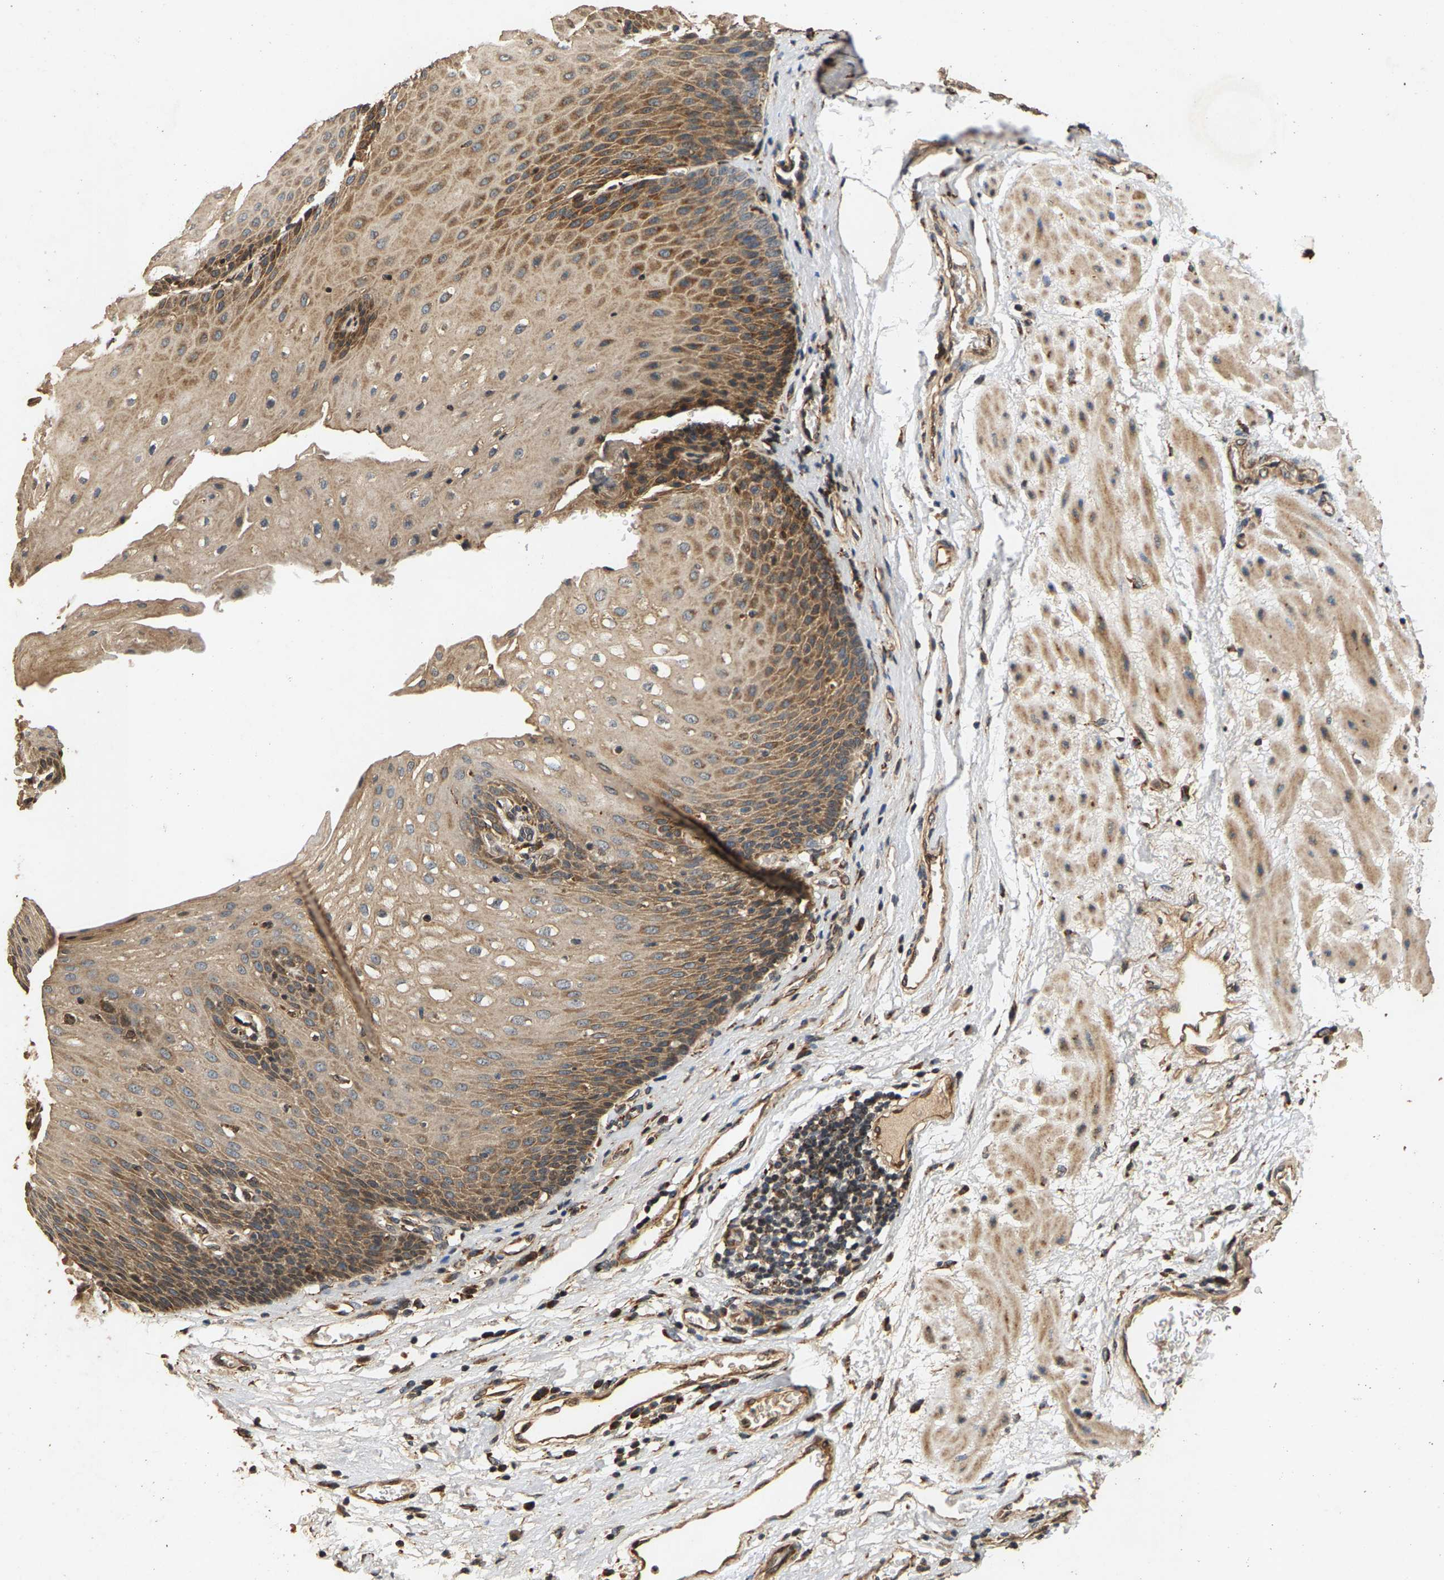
{"staining": {"intensity": "moderate", "quantity": ">75%", "location": "cytoplasmic/membranous"}, "tissue": "esophagus", "cell_type": "Squamous epithelial cells", "image_type": "normal", "snomed": [{"axis": "morphology", "description": "Normal tissue, NOS"}, {"axis": "topography", "description": "Esophagus"}], "caption": "Squamous epithelial cells show medium levels of moderate cytoplasmic/membranous expression in approximately >75% of cells in normal human esophagus.", "gene": "CIDEC", "patient": {"sex": "male", "age": 48}}